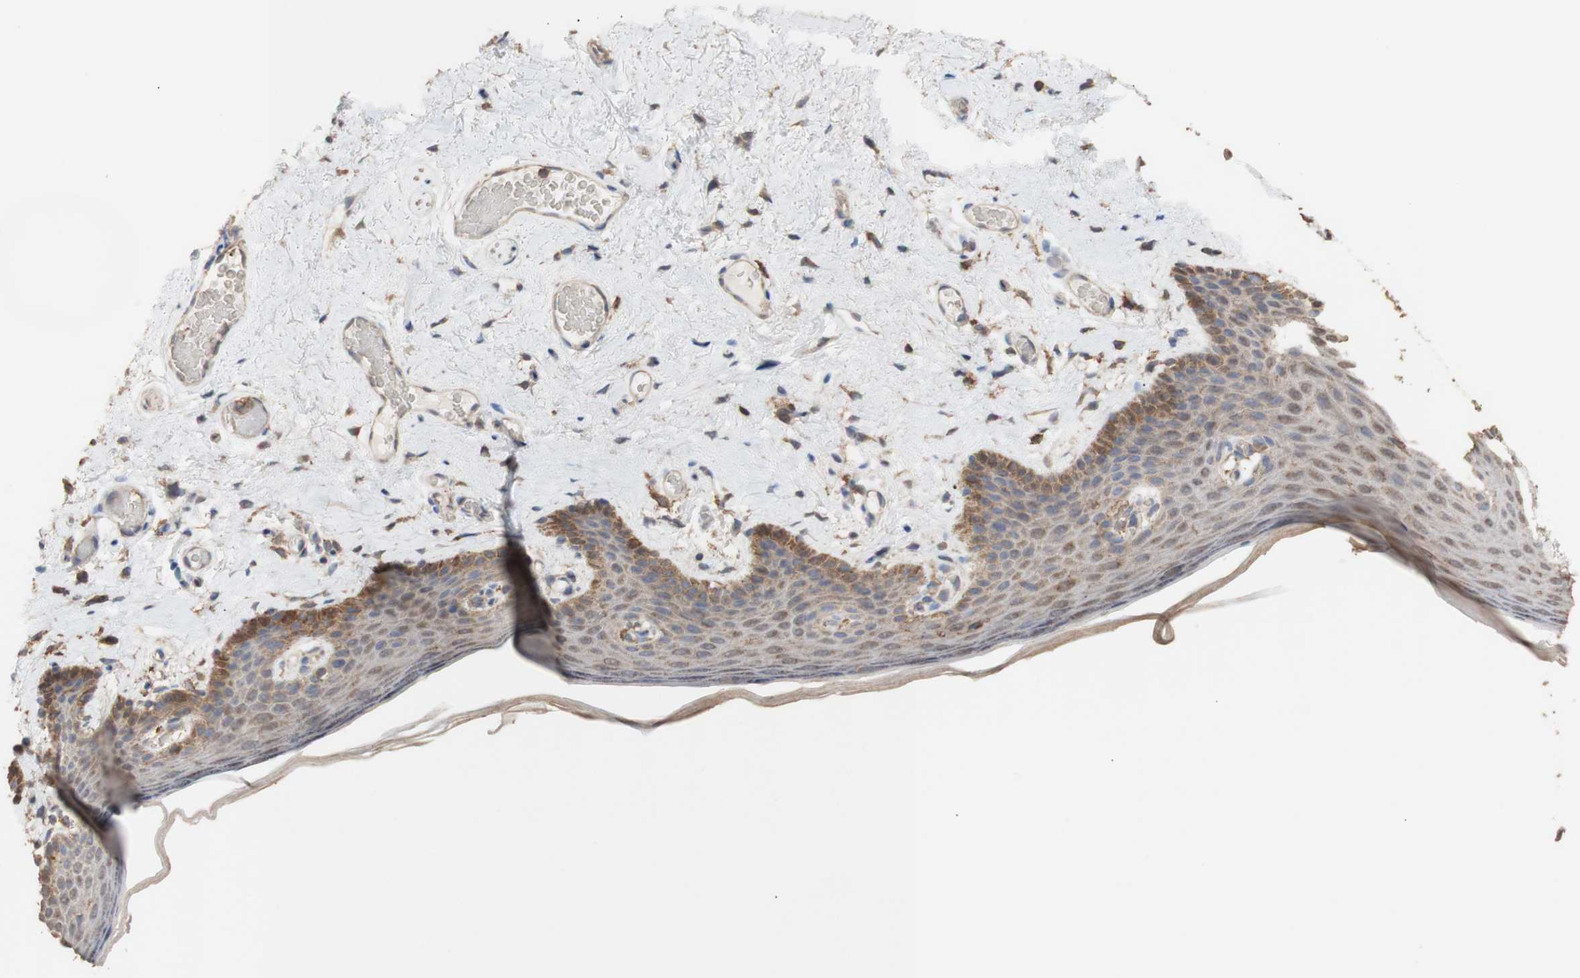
{"staining": {"intensity": "weak", "quantity": ">75%", "location": "cytoplasmic/membranous"}, "tissue": "skin", "cell_type": "Epidermal cells", "image_type": "normal", "snomed": [{"axis": "morphology", "description": "Normal tissue, NOS"}, {"axis": "topography", "description": "Vulva"}], "caption": "This photomicrograph displays benign skin stained with immunohistochemistry (IHC) to label a protein in brown. The cytoplasmic/membranous of epidermal cells show weak positivity for the protein. Nuclei are counter-stained blue.", "gene": "ALDH9A1", "patient": {"sex": "female", "age": 54}}